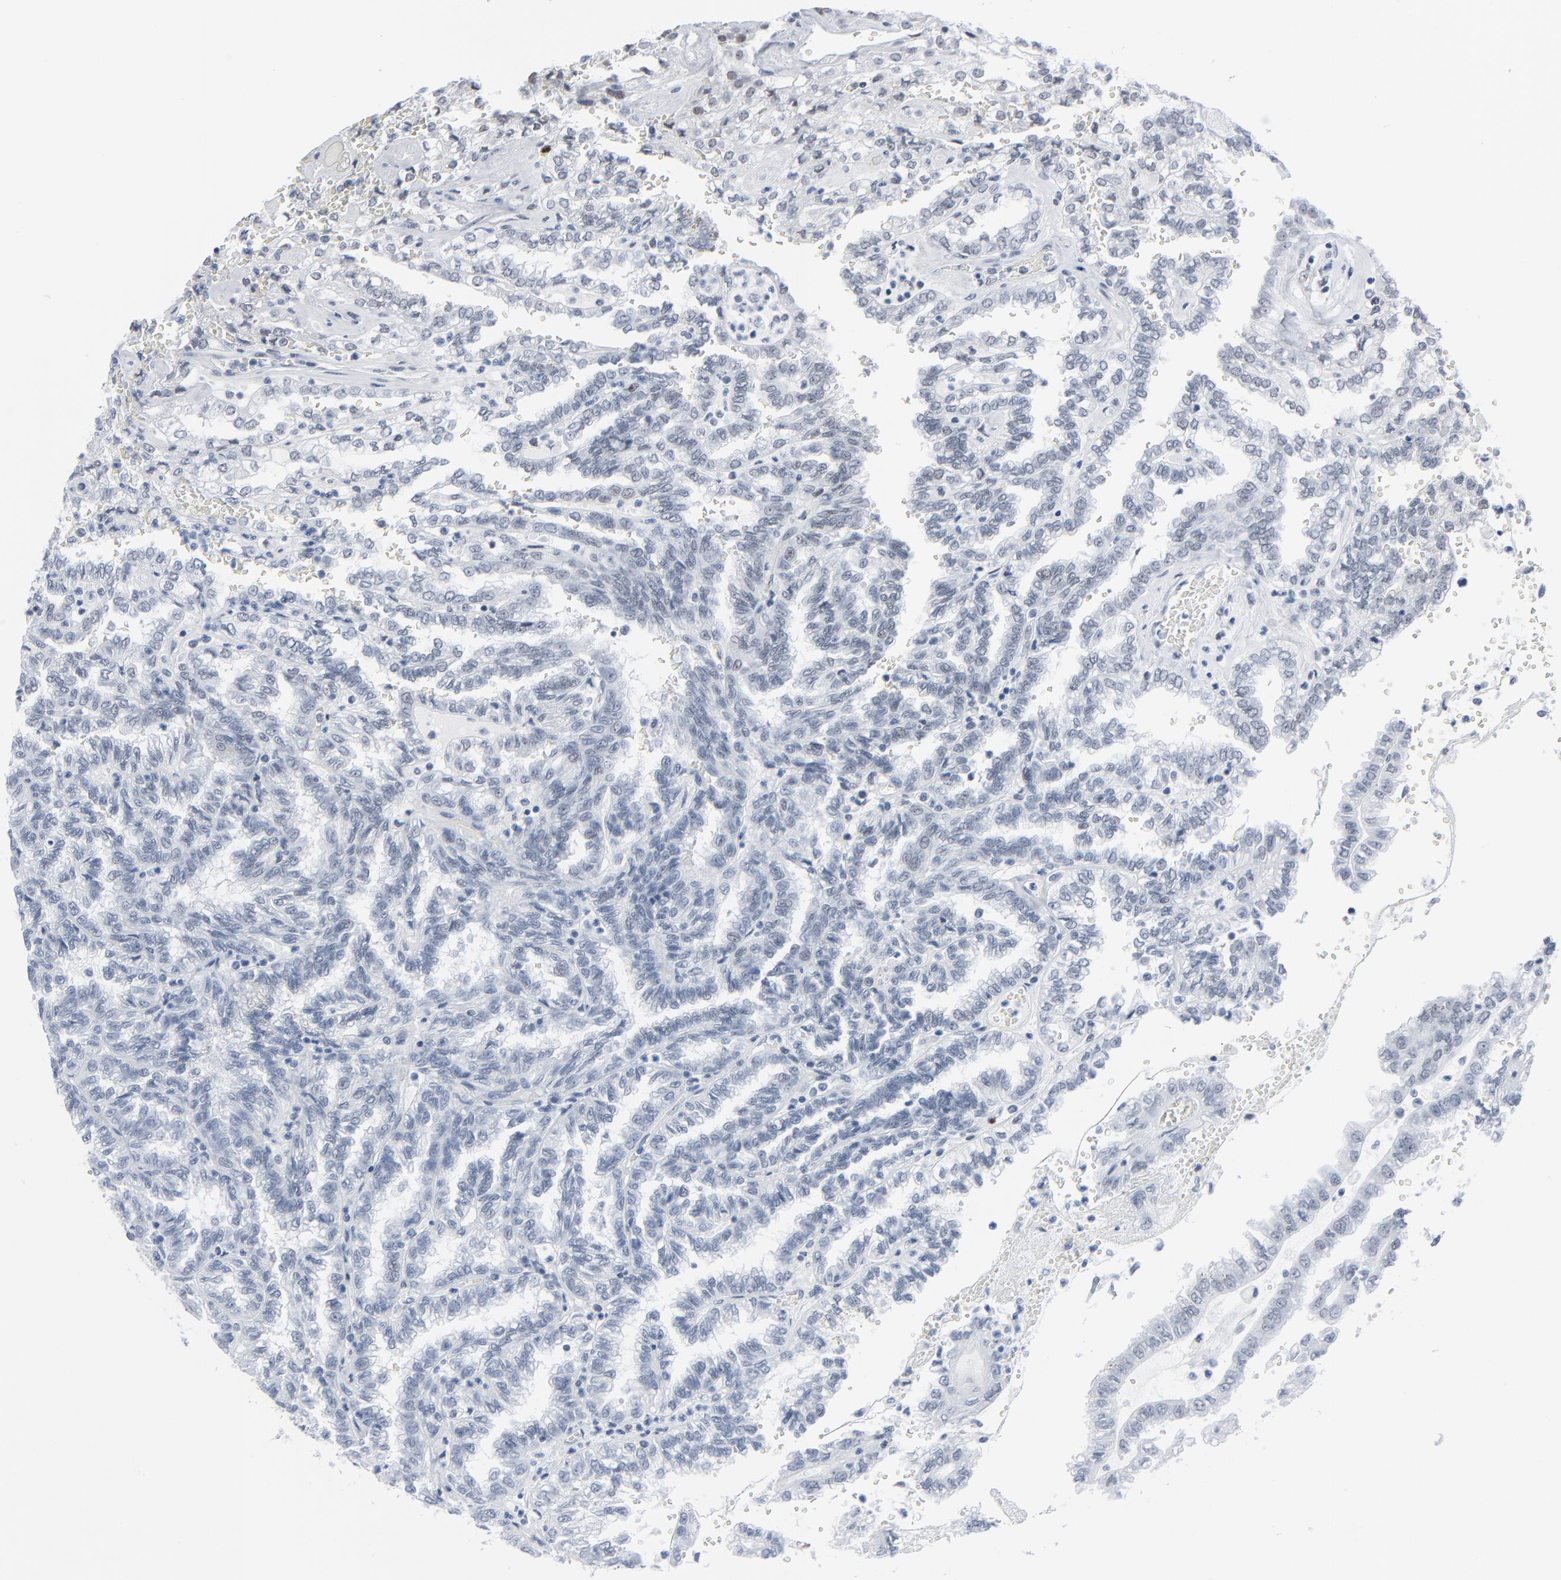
{"staining": {"intensity": "negative", "quantity": "none", "location": "none"}, "tissue": "renal cancer", "cell_type": "Tumor cells", "image_type": "cancer", "snomed": [{"axis": "morphology", "description": "Inflammation, NOS"}, {"axis": "morphology", "description": "Adenocarcinoma, NOS"}, {"axis": "topography", "description": "Kidney"}], "caption": "A high-resolution micrograph shows immunohistochemistry (IHC) staining of renal cancer, which shows no significant staining in tumor cells. (Stains: DAB immunohistochemistry with hematoxylin counter stain, Microscopy: brightfield microscopy at high magnification).", "gene": "SIRT1", "patient": {"sex": "male", "age": 68}}